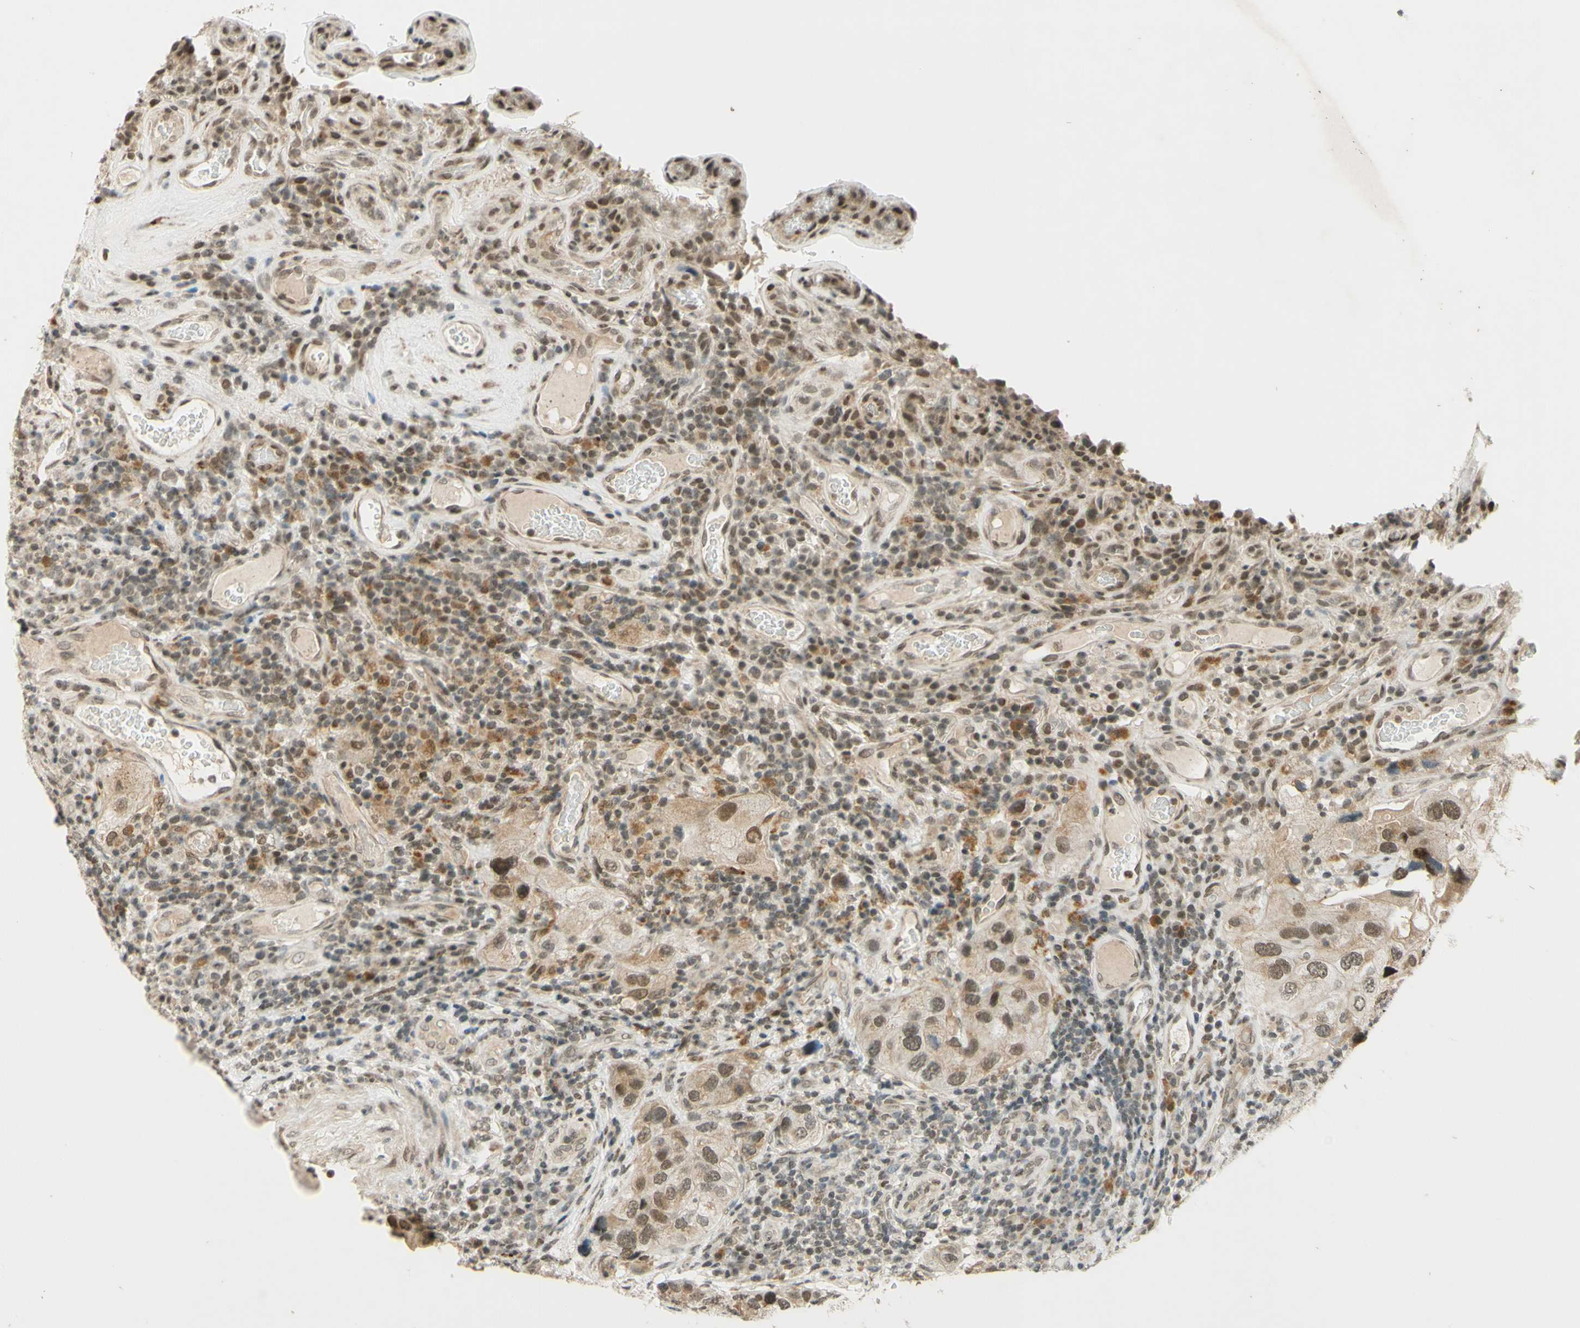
{"staining": {"intensity": "moderate", "quantity": ">75%", "location": "cytoplasmic/membranous,nuclear"}, "tissue": "urothelial cancer", "cell_type": "Tumor cells", "image_type": "cancer", "snomed": [{"axis": "morphology", "description": "Urothelial carcinoma, High grade"}, {"axis": "topography", "description": "Urinary bladder"}], "caption": "Immunohistochemistry of human urothelial cancer demonstrates medium levels of moderate cytoplasmic/membranous and nuclear positivity in approximately >75% of tumor cells.", "gene": "SMARCB1", "patient": {"sex": "female", "age": 64}}